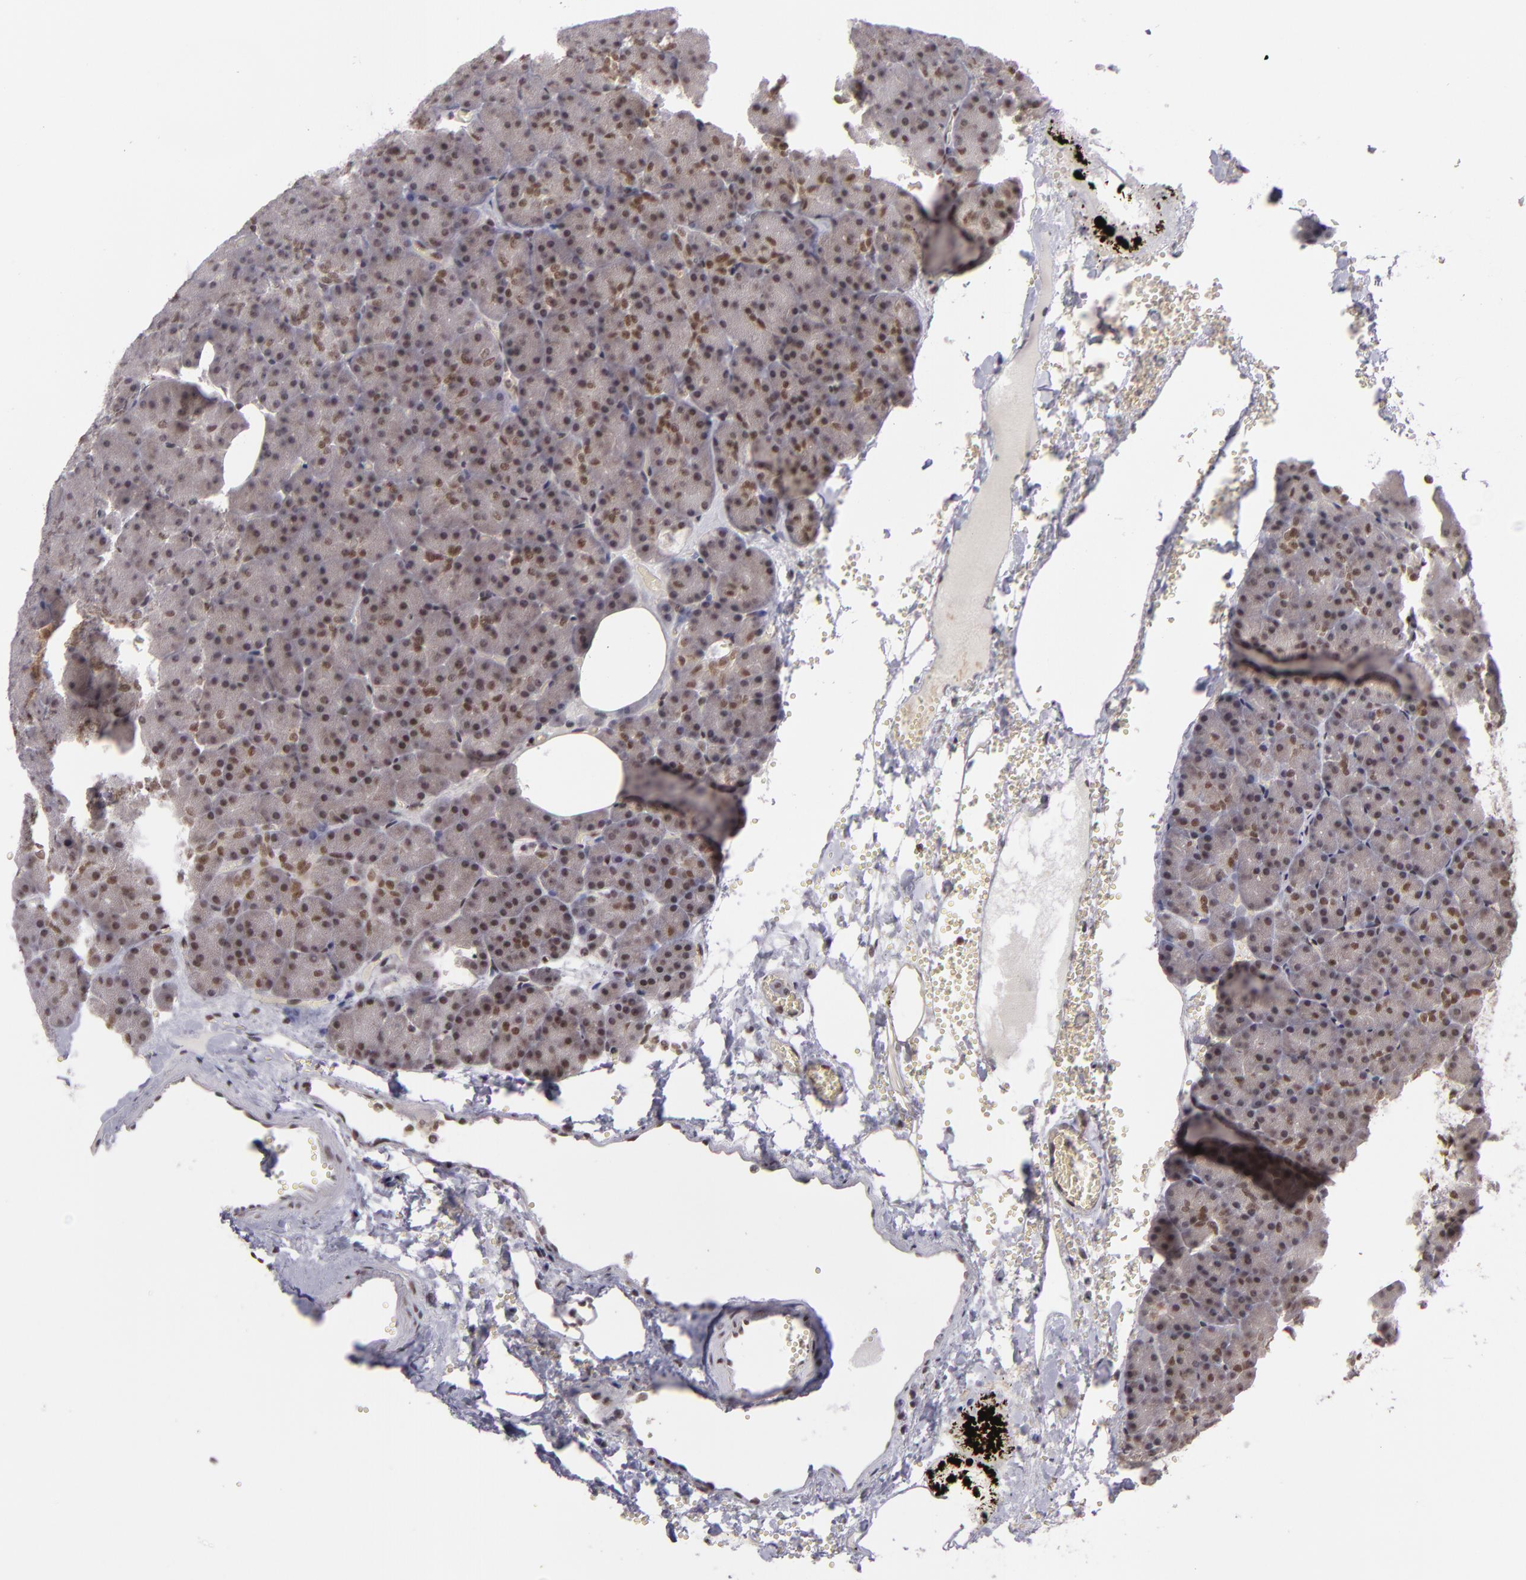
{"staining": {"intensity": "weak", "quantity": "25%-75%", "location": "cytoplasmic/membranous,nuclear"}, "tissue": "pancreas", "cell_type": "Exocrine glandular cells", "image_type": "normal", "snomed": [{"axis": "morphology", "description": "Normal tissue, NOS"}, {"axis": "topography", "description": "Pancreas"}], "caption": "Immunohistochemical staining of normal human pancreas shows 25%-75% levels of weak cytoplasmic/membranous,nuclear protein staining in about 25%-75% of exocrine glandular cells. (IHC, brightfield microscopy, high magnification).", "gene": "ZFX", "patient": {"sex": "female", "age": 35}}